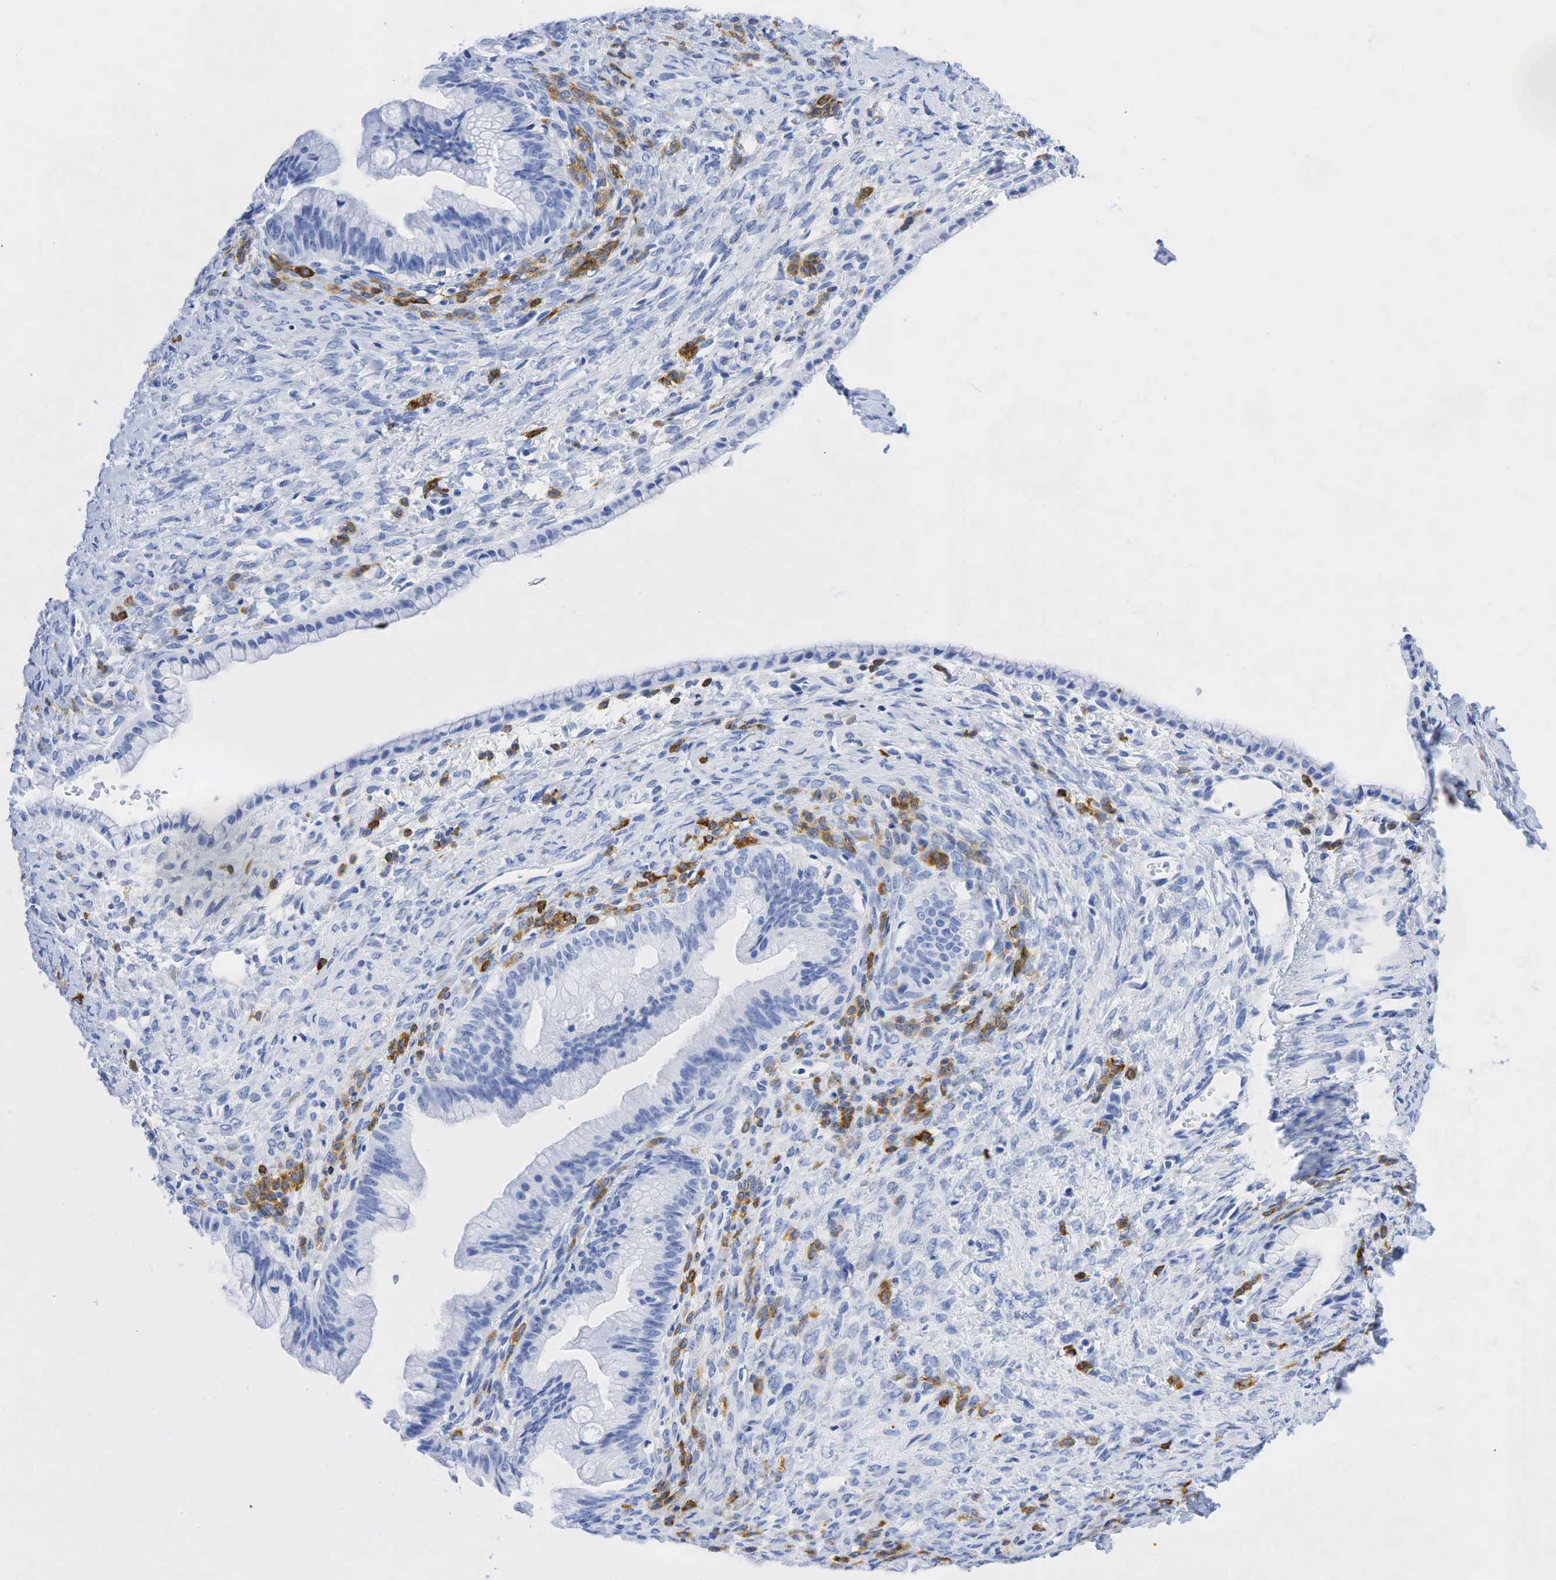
{"staining": {"intensity": "negative", "quantity": "none", "location": "none"}, "tissue": "ovarian cancer", "cell_type": "Tumor cells", "image_type": "cancer", "snomed": [{"axis": "morphology", "description": "Cystadenocarcinoma, mucinous, NOS"}, {"axis": "topography", "description": "Ovary"}], "caption": "IHC histopathology image of mucinous cystadenocarcinoma (ovarian) stained for a protein (brown), which reveals no expression in tumor cells.", "gene": "INHA", "patient": {"sex": "female", "age": 25}}